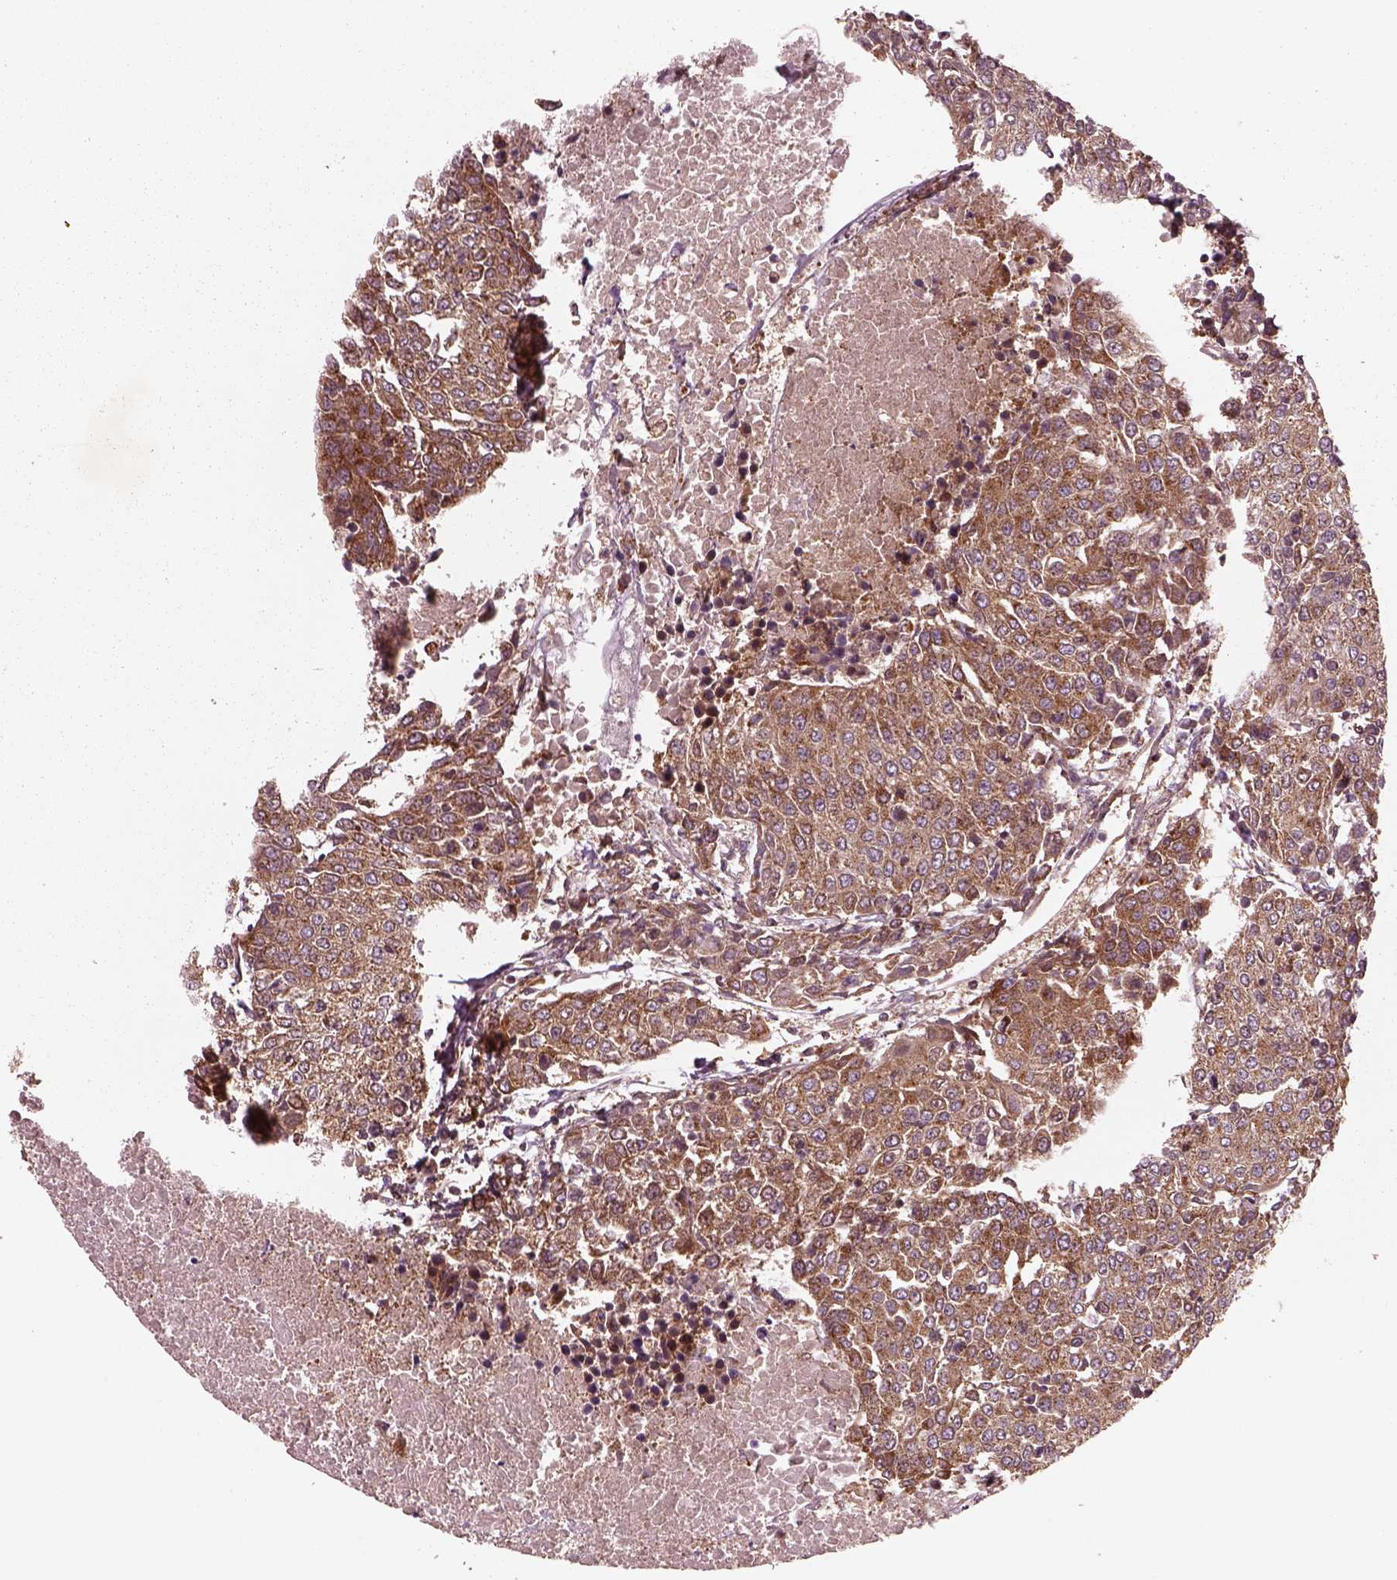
{"staining": {"intensity": "moderate", "quantity": "25%-75%", "location": "cytoplasmic/membranous"}, "tissue": "urothelial cancer", "cell_type": "Tumor cells", "image_type": "cancer", "snomed": [{"axis": "morphology", "description": "Urothelial carcinoma, High grade"}, {"axis": "topography", "description": "Urinary bladder"}], "caption": "Protein expression analysis of human urothelial cancer reveals moderate cytoplasmic/membranous positivity in about 25%-75% of tumor cells. Nuclei are stained in blue.", "gene": "WASHC2A", "patient": {"sex": "female", "age": 85}}